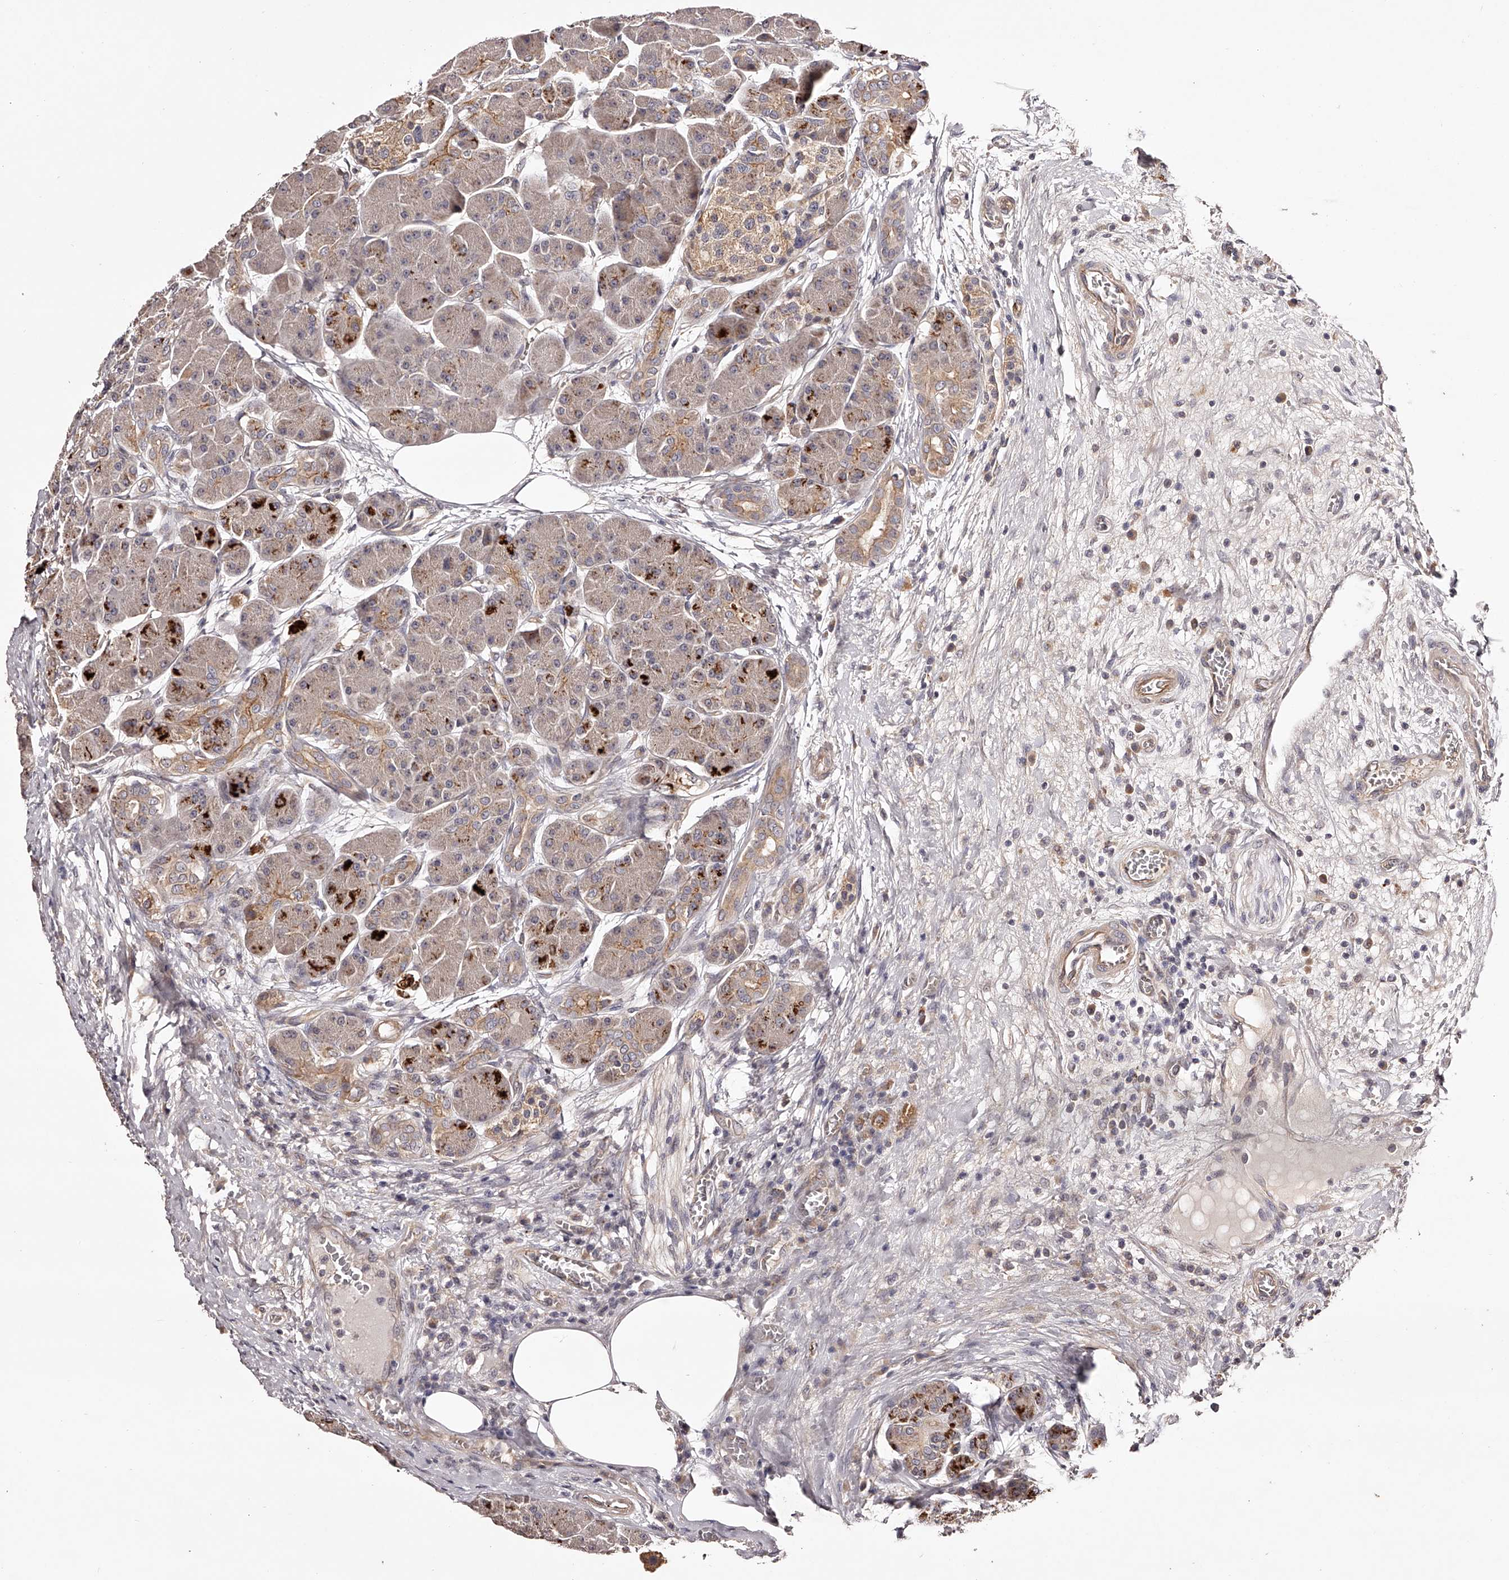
{"staining": {"intensity": "moderate", "quantity": "<25%", "location": "cytoplasmic/membranous"}, "tissue": "pancreas", "cell_type": "Exocrine glandular cells", "image_type": "normal", "snomed": [{"axis": "morphology", "description": "Normal tissue, NOS"}, {"axis": "topography", "description": "Pancreas"}], "caption": "Immunohistochemical staining of unremarkable human pancreas displays <25% levels of moderate cytoplasmic/membranous protein positivity in approximately <25% of exocrine glandular cells. (Stains: DAB in brown, nuclei in blue, Microscopy: brightfield microscopy at high magnification).", "gene": "ODF2L", "patient": {"sex": "male", "age": 63}}